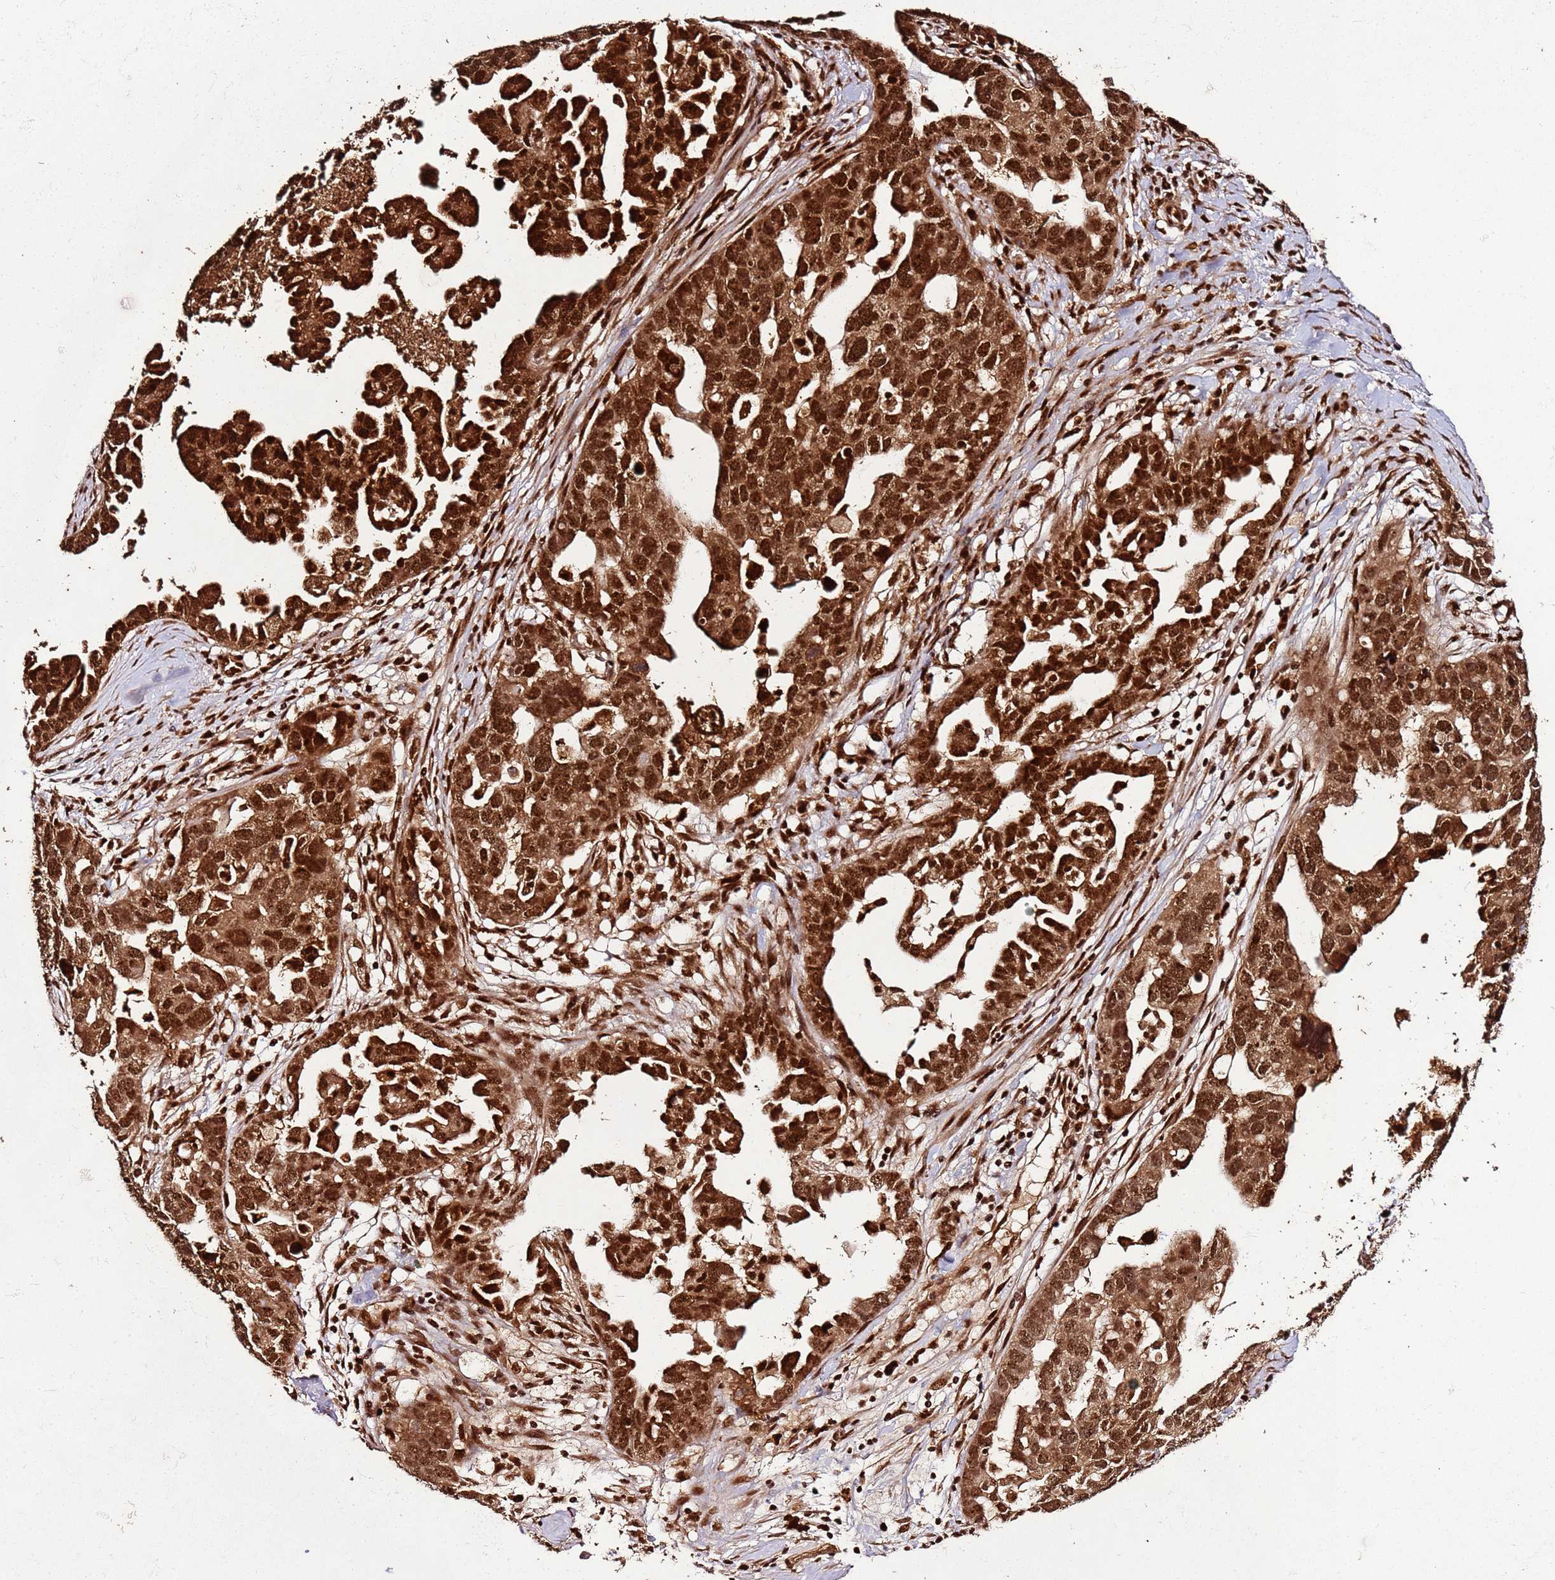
{"staining": {"intensity": "strong", "quantity": ">75%", "location": "cytoplasmic/membranous,nuclear"}, "tissue": "ovarian cancer", "cell_type": "Tumor cells", "image_type": "cancer", "snomed": [{"axis": "morphology", "description": "Cystadenocarcinoma, serous, NOS"}, {"axis": "topography", "description": "Ovary"}], "caption": "Ovarian serous cystadenocarcinoma stained with IHC displays strong cytoplasmic/membranous and nuclear expression in about >75% of tumor cells.", "gene": "XRN2", "patient": {"sex": "female", "age": 54}}